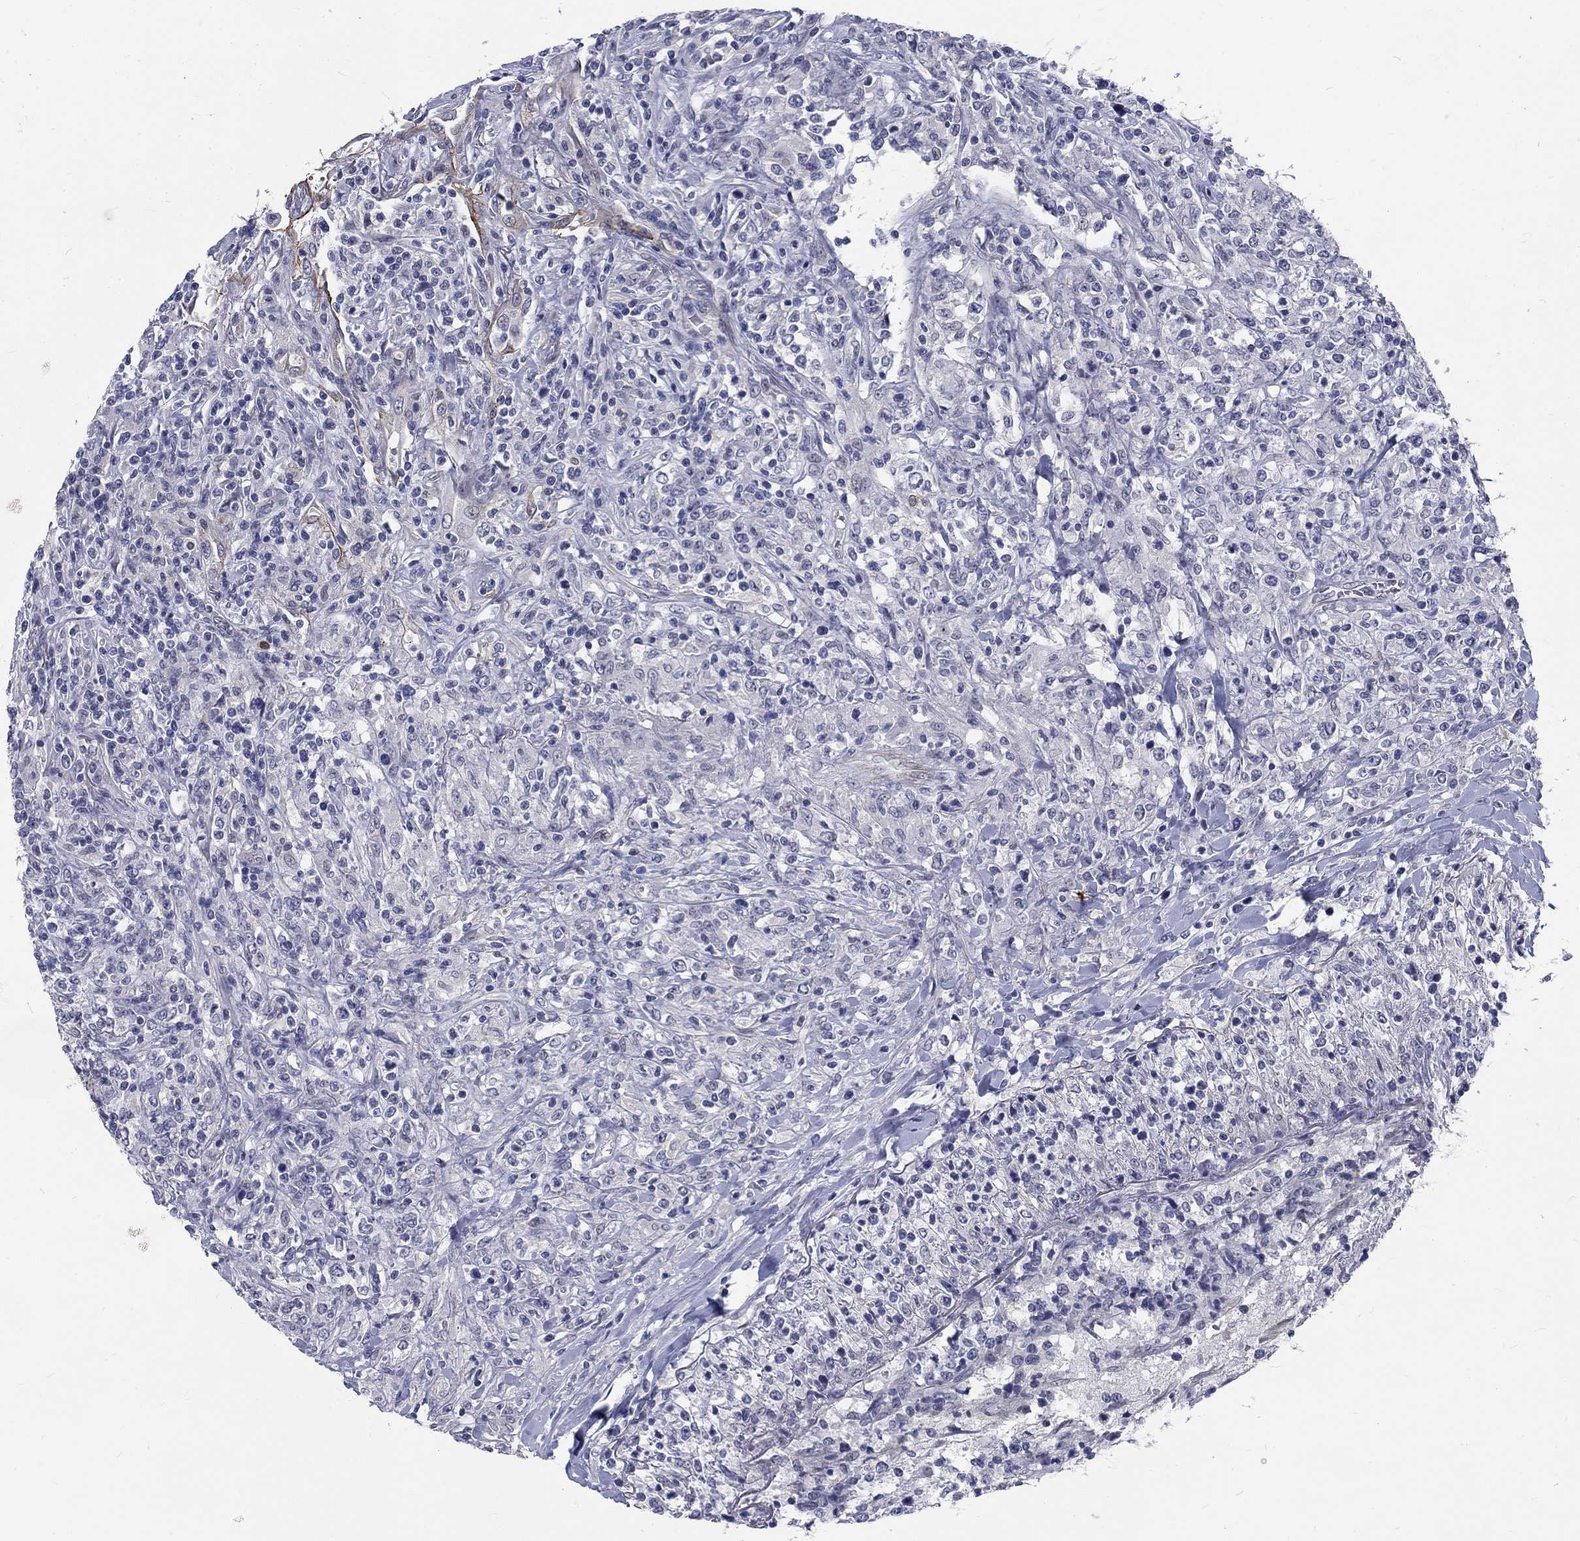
{"staining": {"intensity": "negative", "quantity": "none", "location": "none"}, "tissue": "lymphoma", "cell_type": "Tumor cells", "image_type": "cancer", "snomed": [{"axis": "morphology", "description": "Malignant lymphoma, non-Hodgkin's type, High grade"}, {"axis": "topography", "description": "Lung"}], "caption": "Lymphoma stained for a protein using IHC shows no expression tumor cells.", "gene": "PHKA1", "patient": {"sex": "male", "age": 79}}